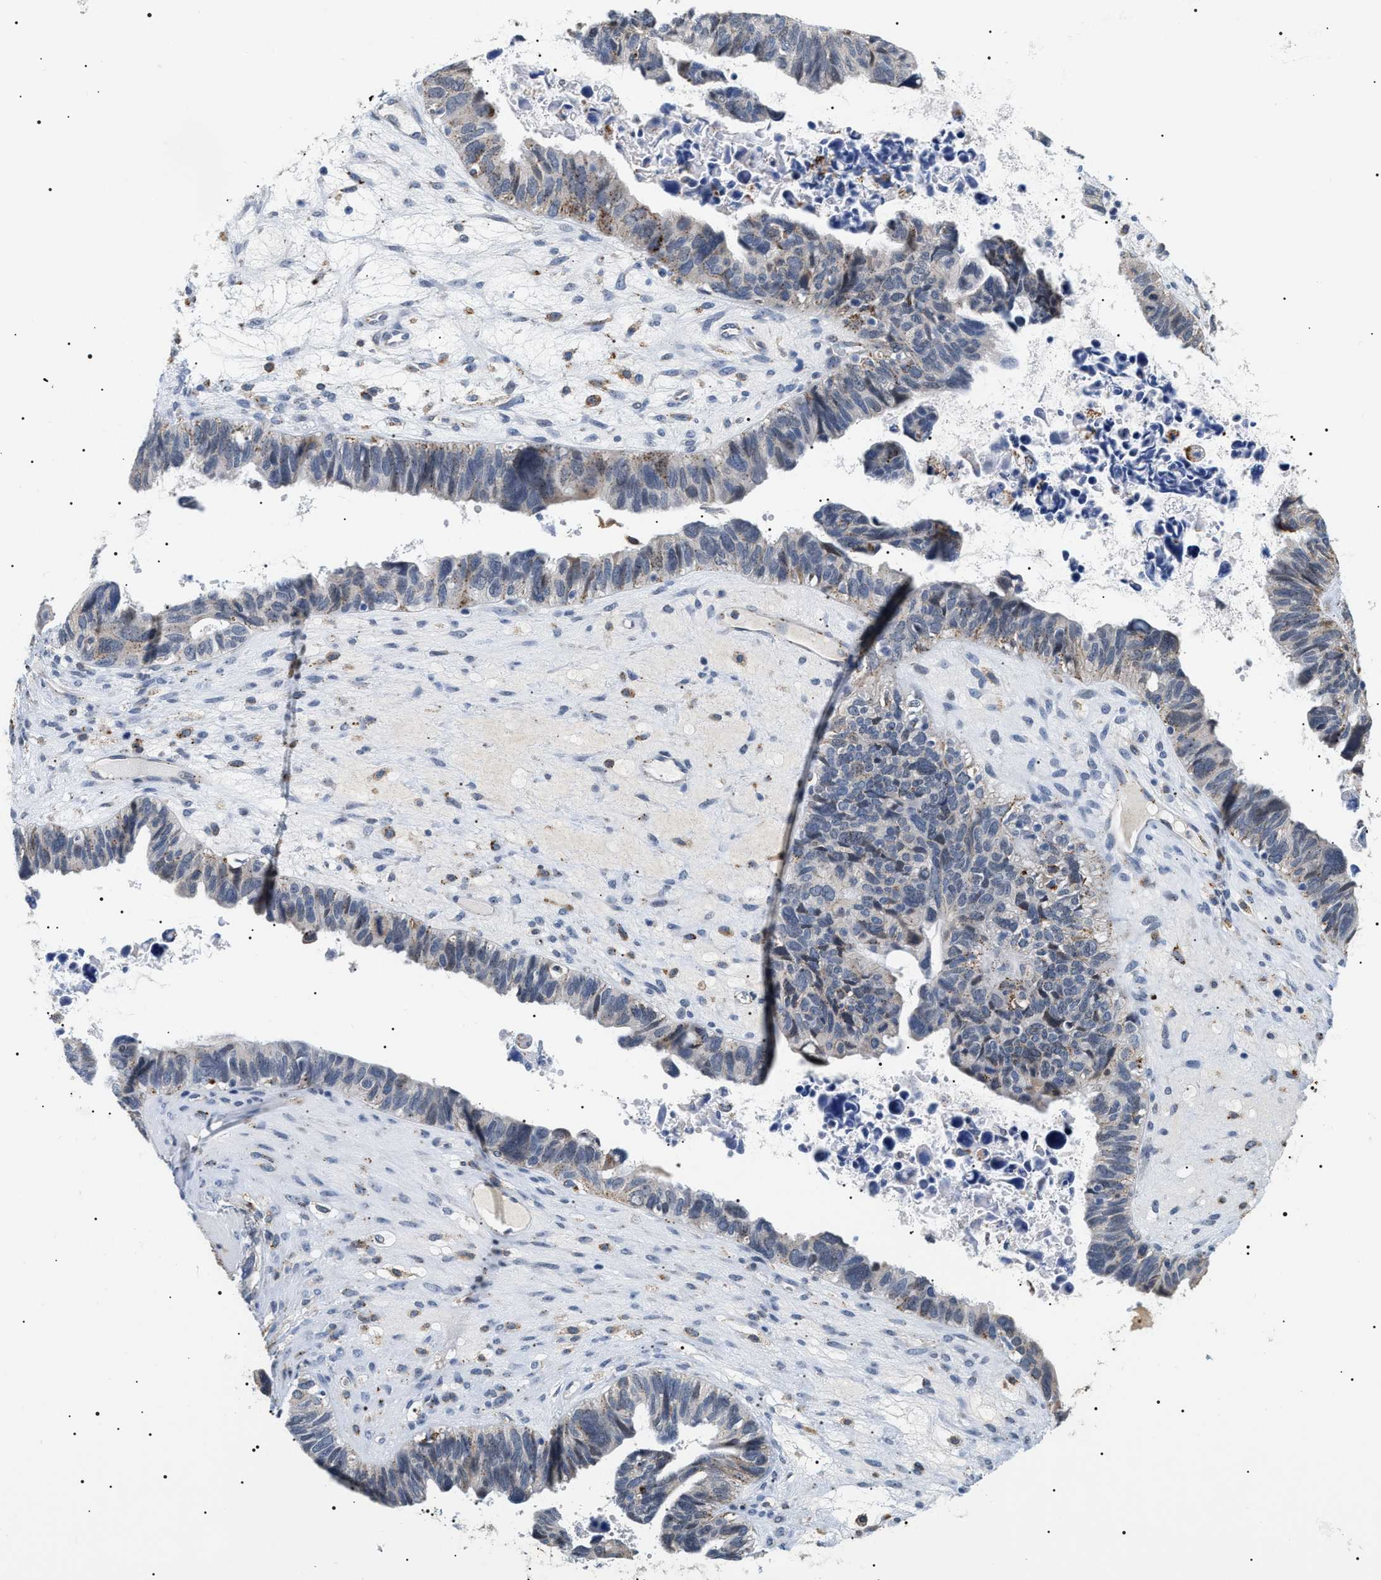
{"staining": {"intensity": "weak", "quantity": "25%-75%", "location": "cytoplasmic/membranous"}, "tissue": "ovarian cancer", "cell_type": "Tumor cells", "image_type": "cancer", "snomed": [{"axis": "morphology", "description": "Cystadenocarcinoma, serous, NOS"}, {"axis": "topography", "description": "Ovary"}], "caption": "Brown immunohistochemical staining in human serous cystadenocarcinoma (ovarian) exhibits weak cytoplasmic/membranous expression in about 25%-75% of tumor cells.", "gene": "HSD17B11", "patient": {"sex": "female", "age": 79}}